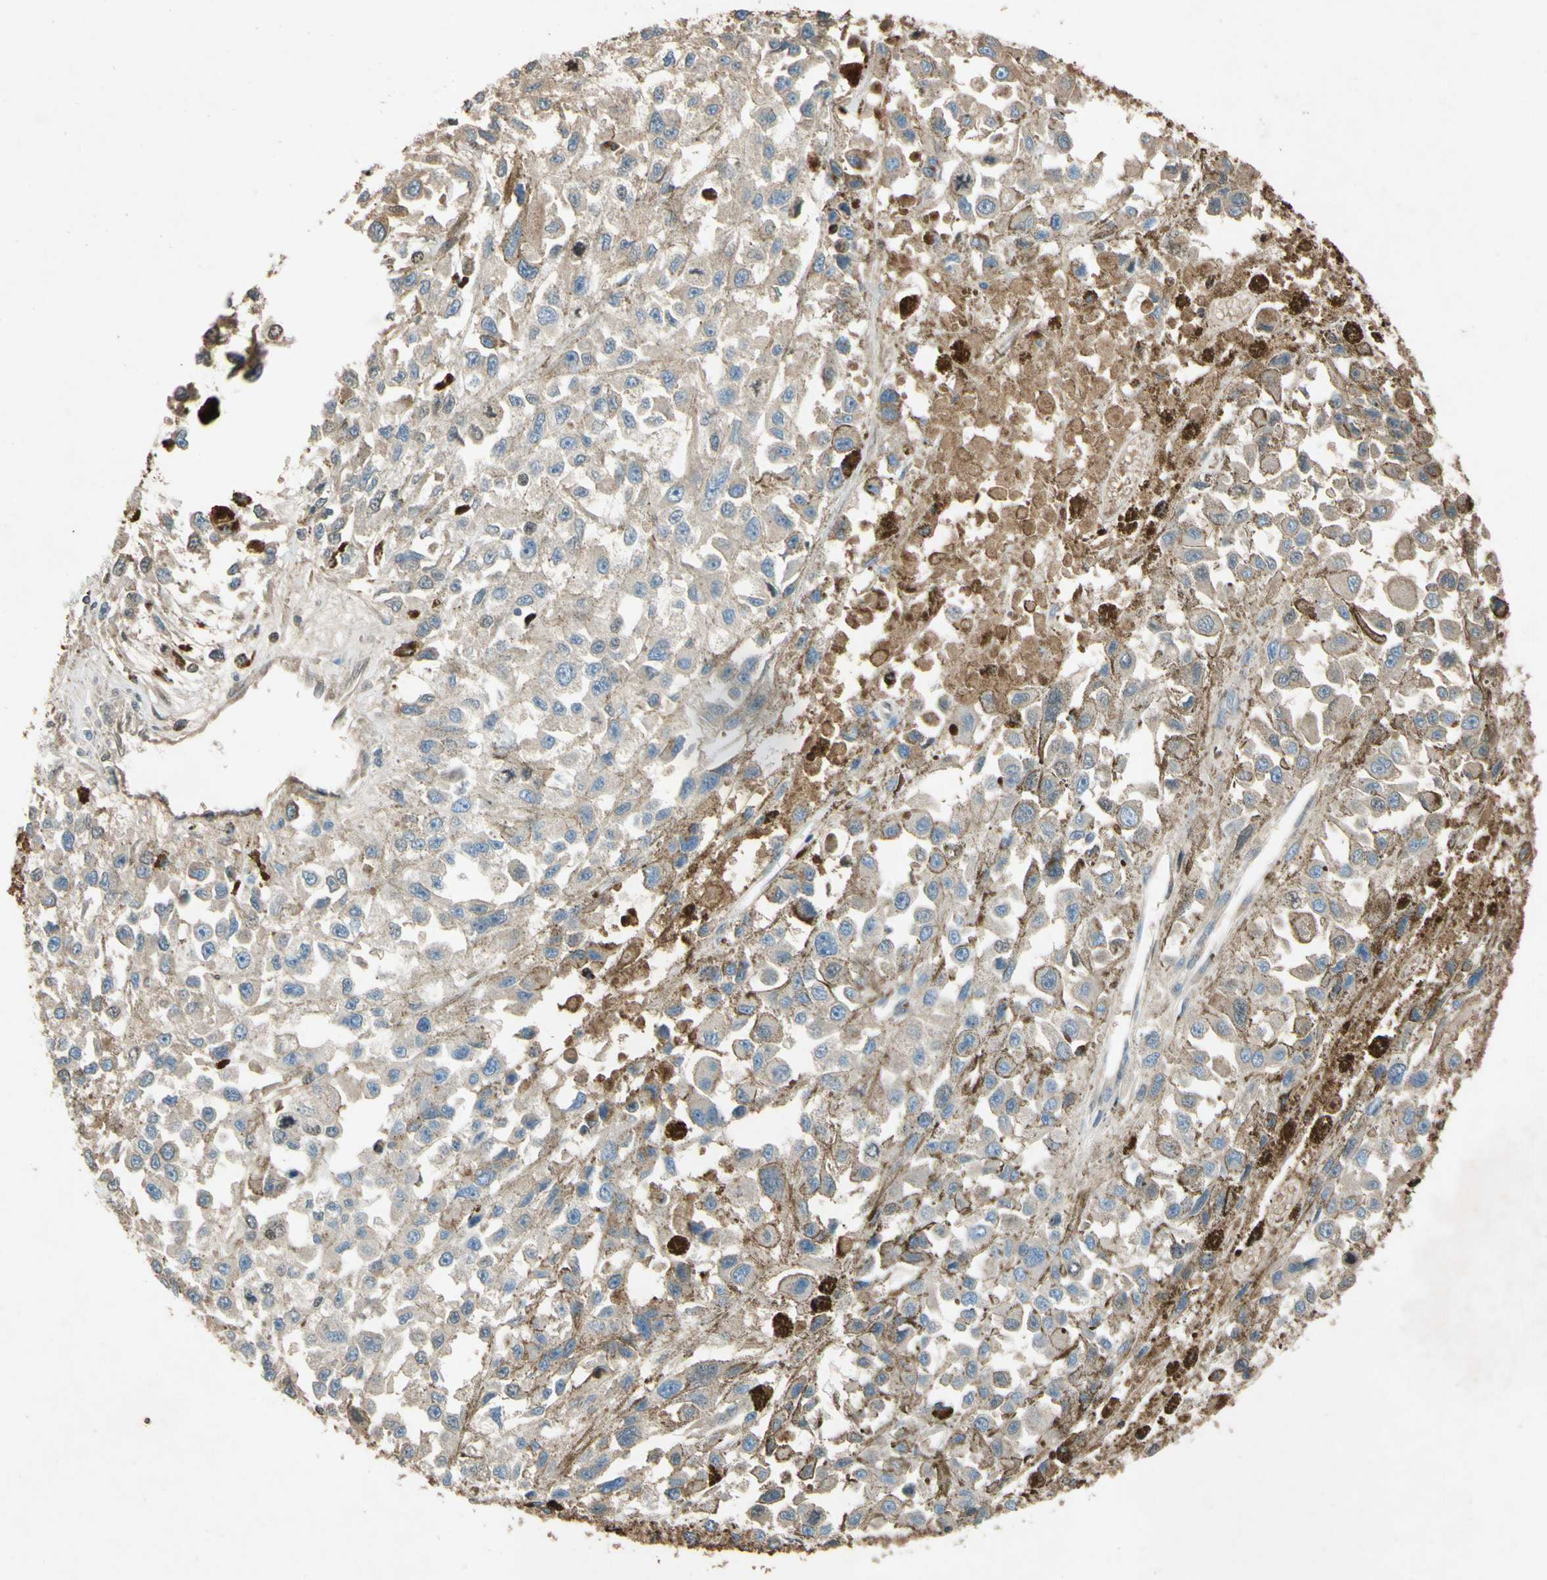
{"staining": {"intensity": "weak", "quantity": ">75%", "location": "cytoplasmic/membranous"}, "tissue": "melanoma", "cell_type": "Tumor cells", "image_type": "cancer", "snomed": [{"axis": "morphology", "description": "Malignant melanoma, Metastatic site"}, {"axis": "topography", "description": "Lymph node"}], "caption": "Immunohistochemistry (IHC) (DAB) staining of malignant melanoma (metastatic site) displays weak cytoplasmic/membranous protein staining in approximately >75% of tumor cells. (Brightfield microscopy of DAB IHC at high magnification).", "gene": "TIMP2", "patient": {"sex": "male", "age": 59}}